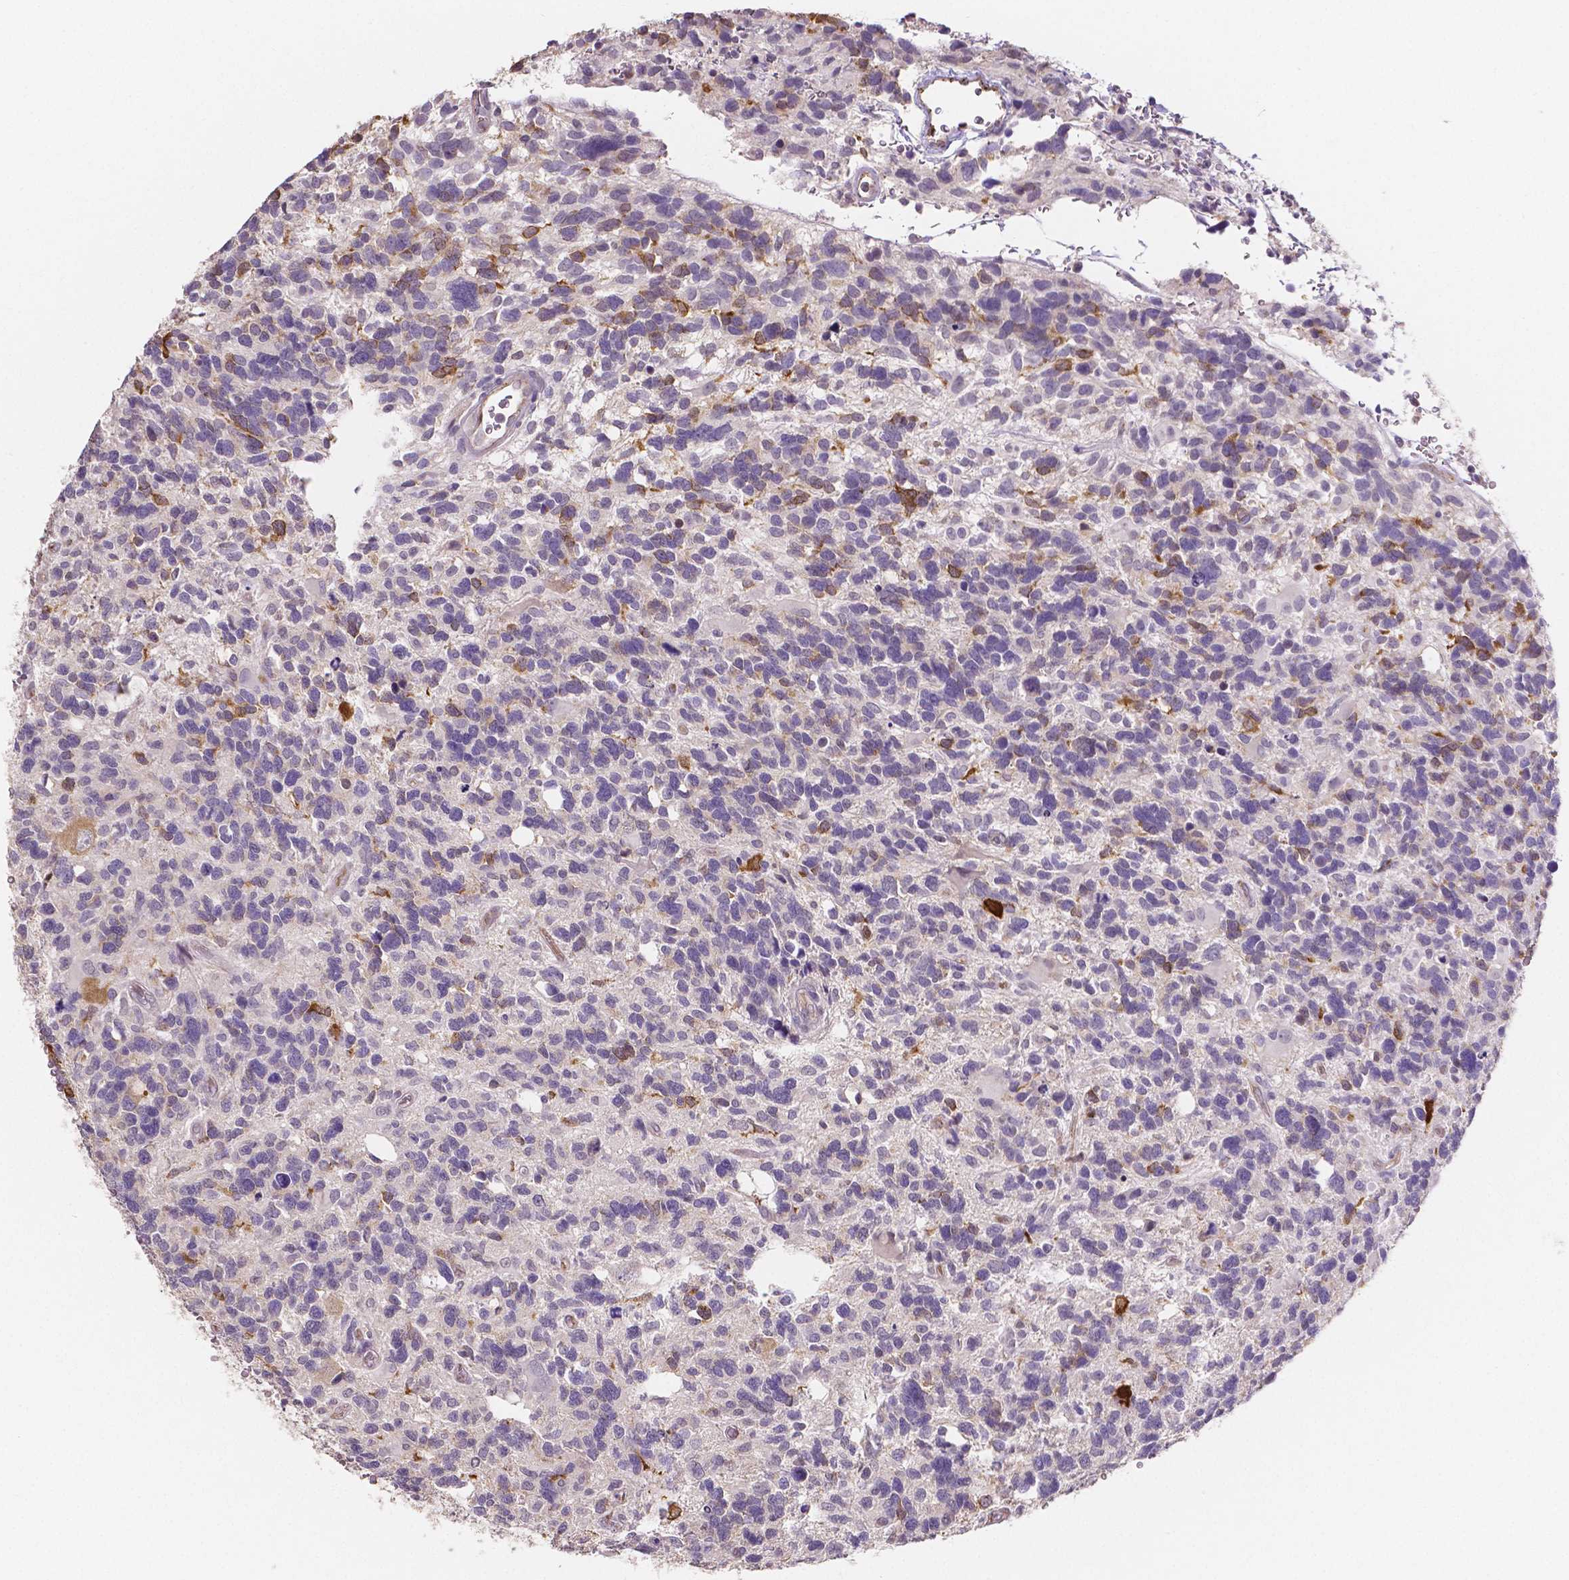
{"staining": {"intensity": "moderate", "quantity": "<25%", "location": "cytoplasmic/membranous"}, "tissue": "glioma", "cell_type": "Tumor cells", "image_type": "cancer", "snomed": [{"axis": "morphology", "description": "Glioma, malignant, High grade"}, {"axis": "topography", "description": "Brain"}], "caption": "Immunohistochemistry (IHC) (DAB (3,3'-diaminobenzidine)) staining of high-grade glioma (malignant) exhibits moderate cytoplasmic/membranous protein positivity in approximately <25% of tumor cells.", "gene": "ELAVL2", "patient": {"sex": "male", "age": 49}}